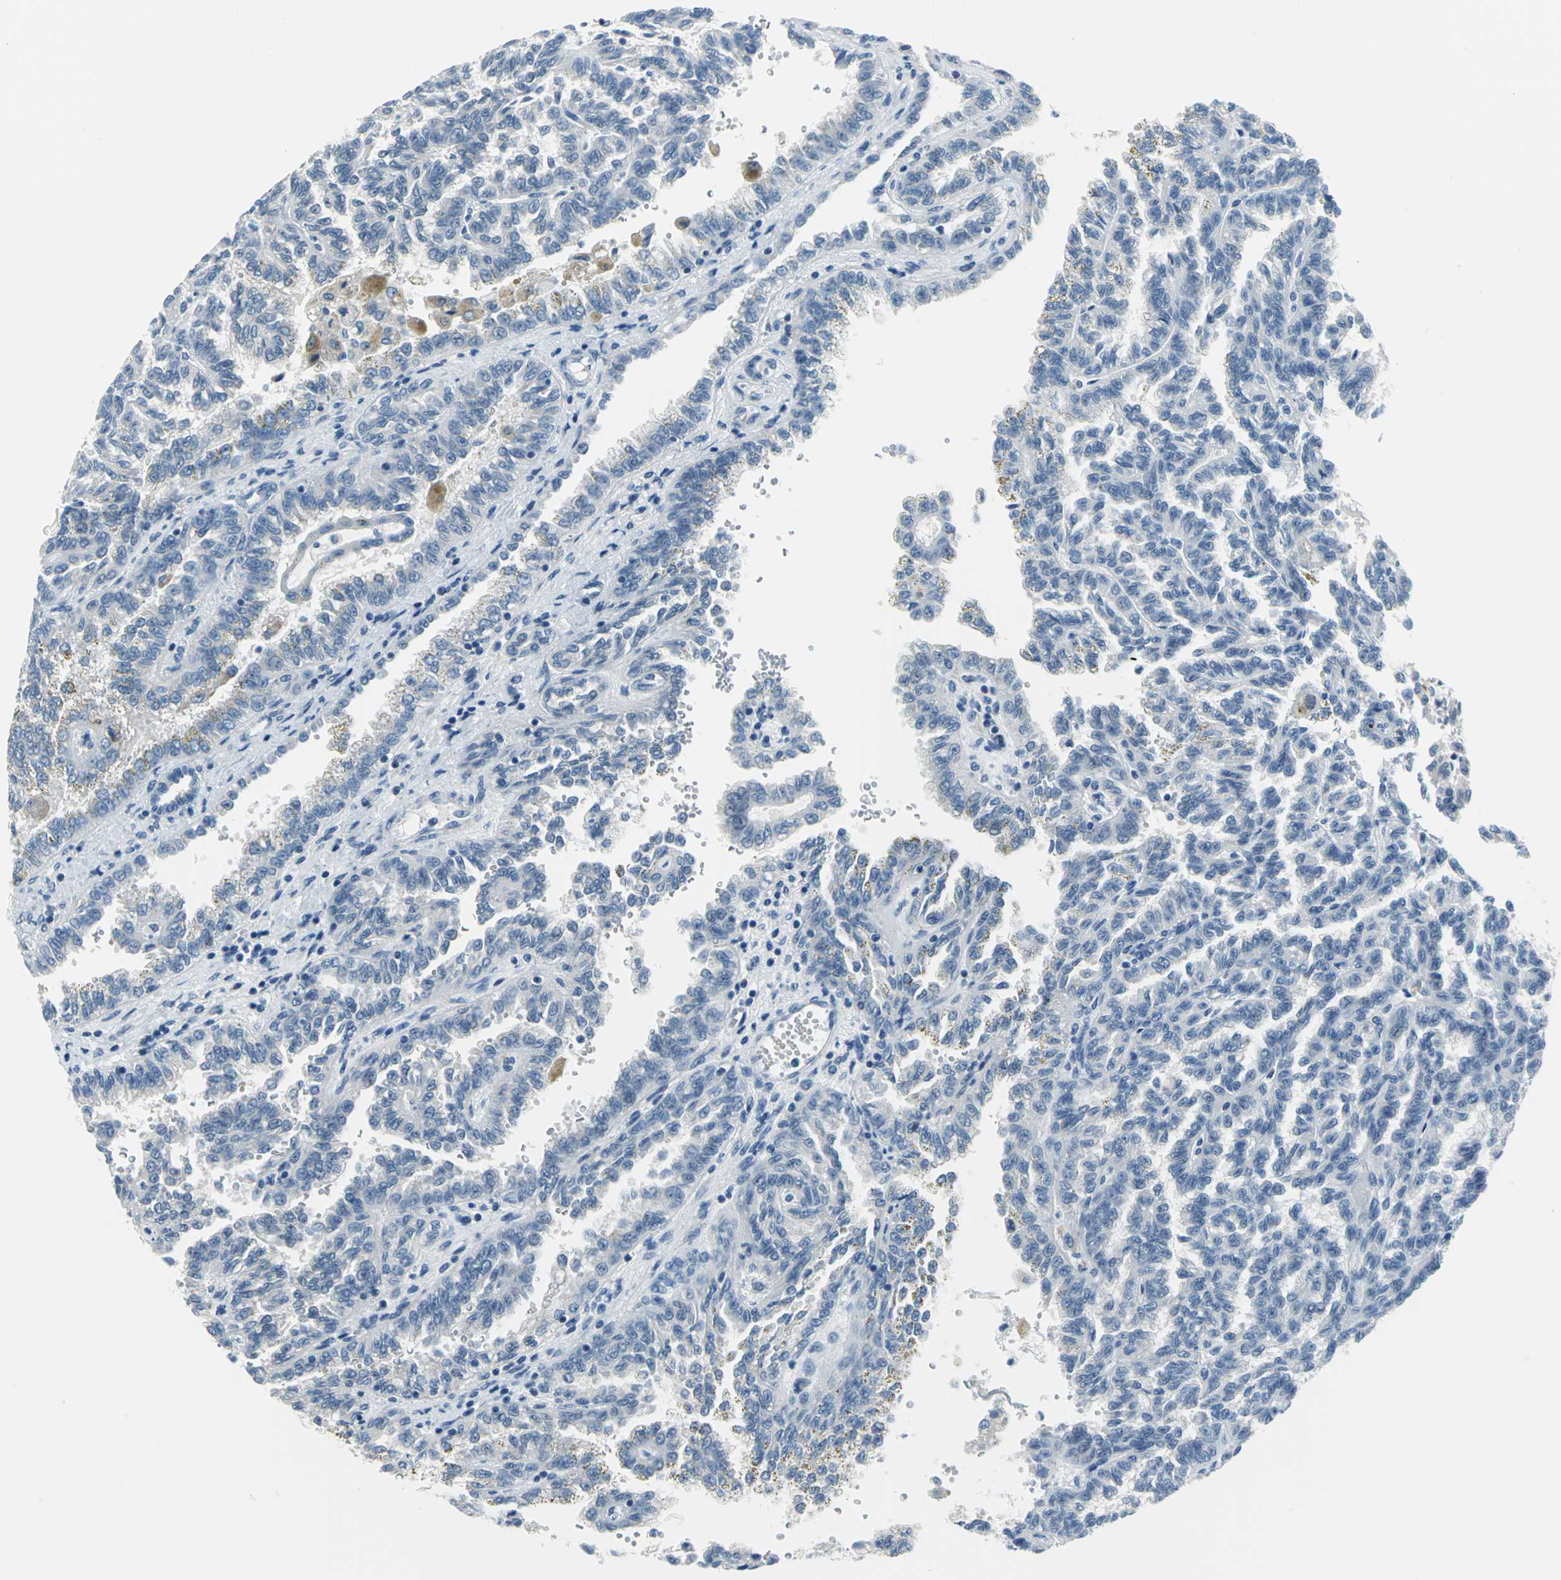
{"staining": {"intensity": "negative", "quantity": "none", "location": "none"}, "tissue": "renal cancer", "cell_type": "Tumor cells", "image_type": "cancer", "snomed": [{"axis": "morphology", "description": "Inflammation, NOS"}, {"axis": "morphology", "description": "Adenocarcinoma, NOS"}, {"axis": "topography", "description": "Kidney"}], "caption": "This is a image of immunohistochemistry (IHC) staining of renal adenocarcinoma, which shows no expression in tumor cells.", "gene": "ZNF415", "patient": {"sex": "male", "age": 68}}